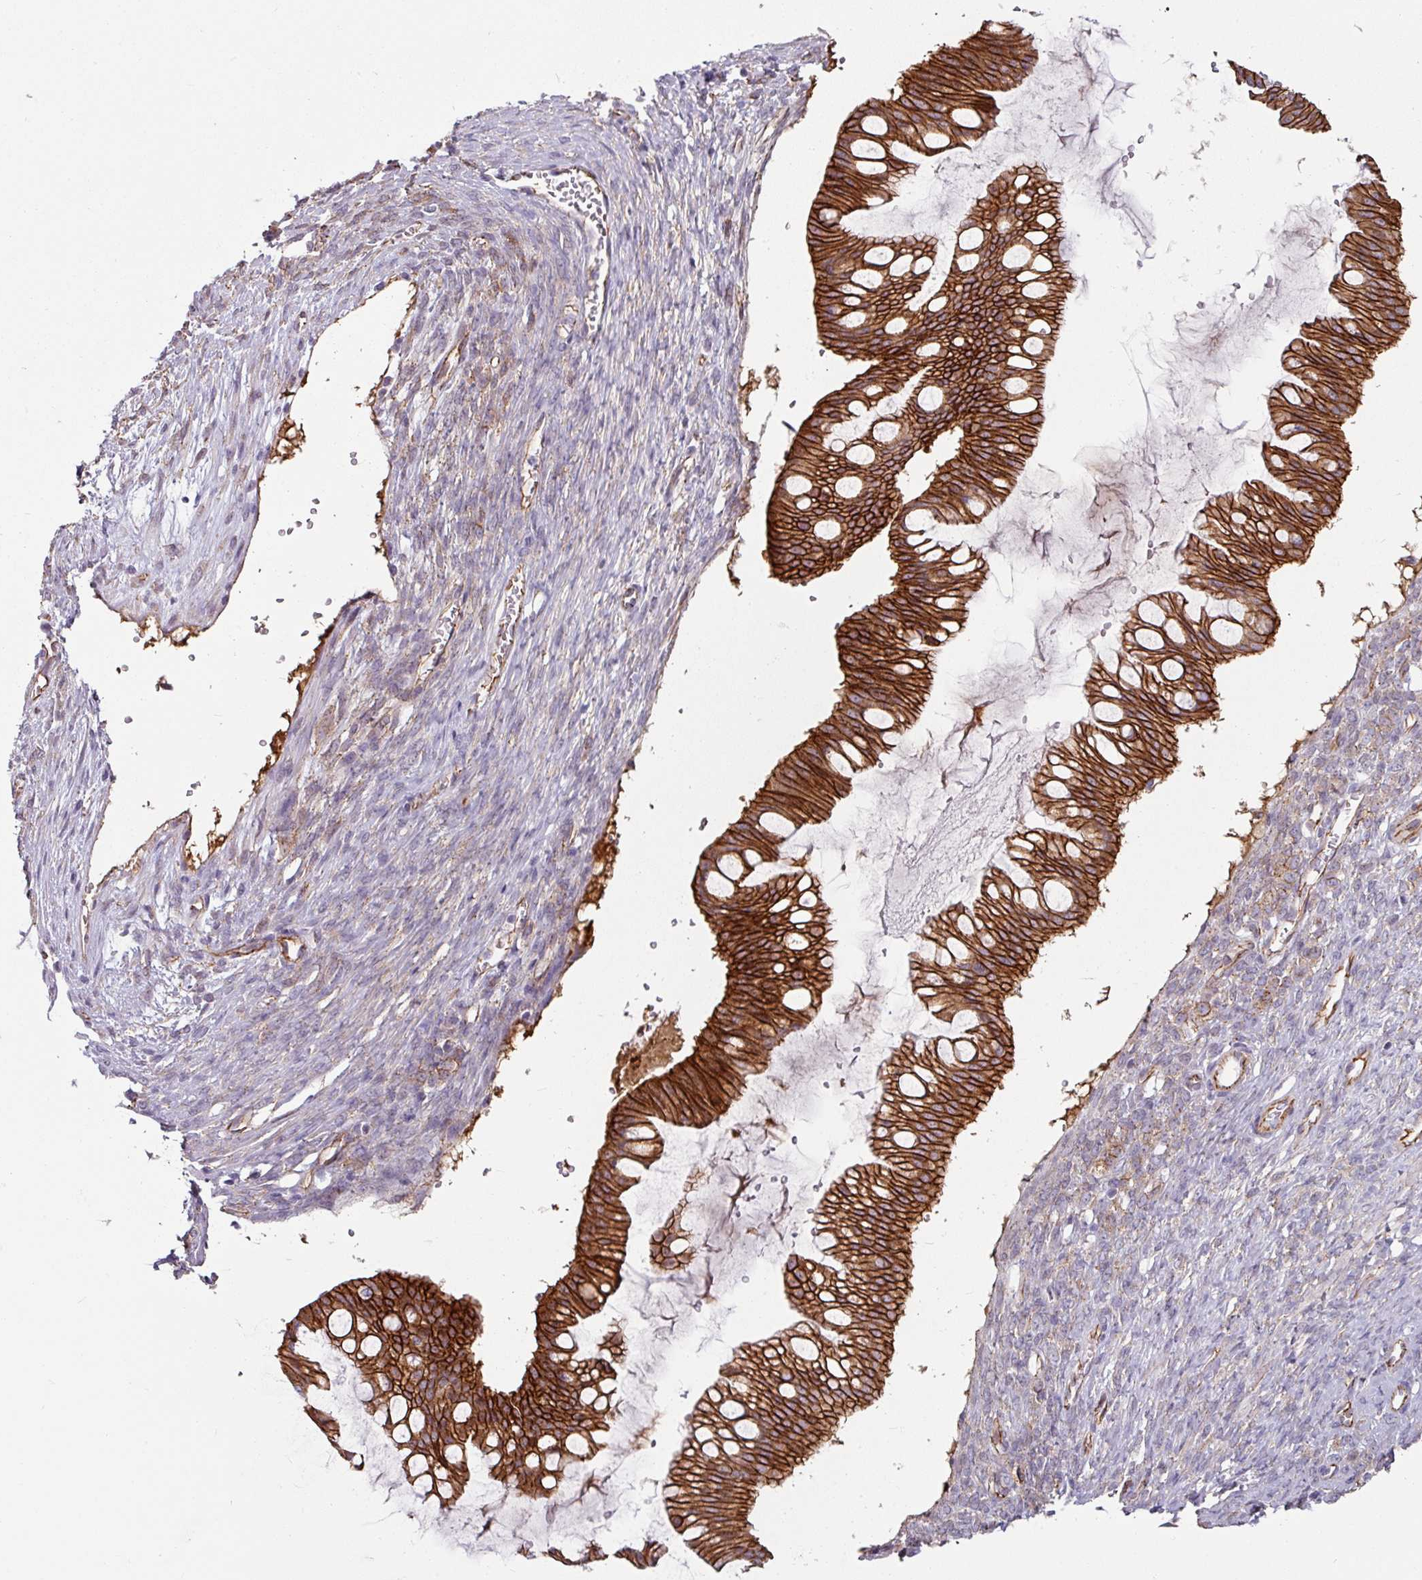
{"staining": {"intensity": "strong", "quantity": ">75%", "location": "cytoplasmic/membranous"}, "tissue": "ovarian cancer", "cell_type": "Tumor cells", "image_type": "cancer", "snomed": [{"axis": "morphology", "description": "Cystadenocarcinoma, mucinous, NOS"}, {"axis": "topography", "description": "Ovary"}], "caption": "Protein staining shows strong cytoplasmic/membranous staining in about >75% of tumor cells in ovarian mucinous cystadenocarcinoma.", "gene": "JUP", "patient": {"sex": "female", "age": 73}}